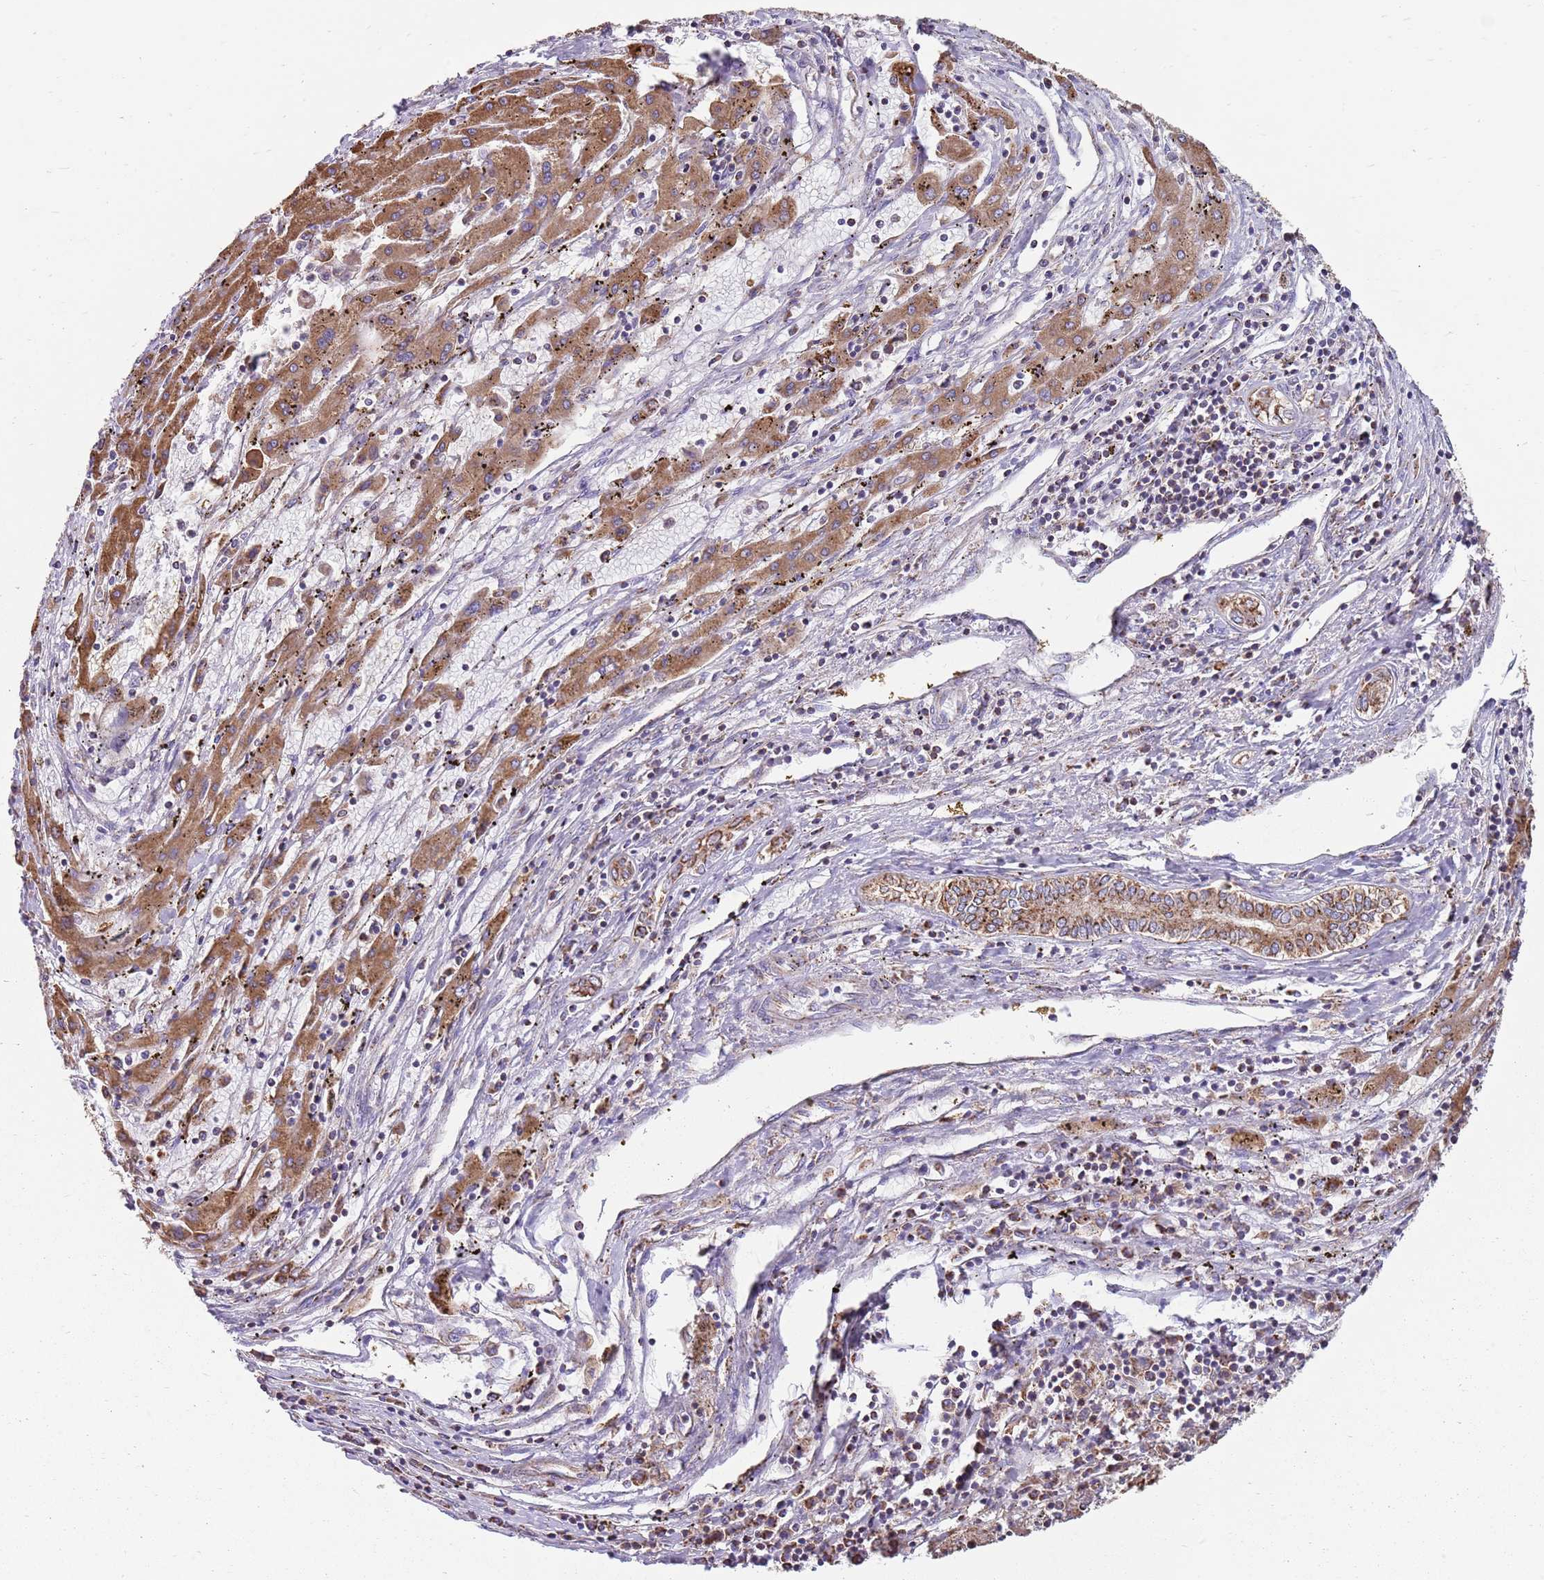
{"staining": {"intensity": "strong", "quantity": ">75%", "location": "cytoplasmic/membranous"}, "tissue": "liver cancer", "cell_type": "Tumor cells", "image_type": "cancer", "snomed": [{"axis": "morphology", "description": "Carcinoma, Hepatocellular, NOS"}, {"axis": "topography", "description": "Liver"}], "caption": "Immunohistochemistry (DAB (3,3'-diaminobenzidine)) staining of human liver hepatocellular carcinoma displays strong cytoplasmic/membranous protein positivity in about >75% of tumor cells.", "gene": "TTLL1", "patient": {"sex": "male", "age": 72}}